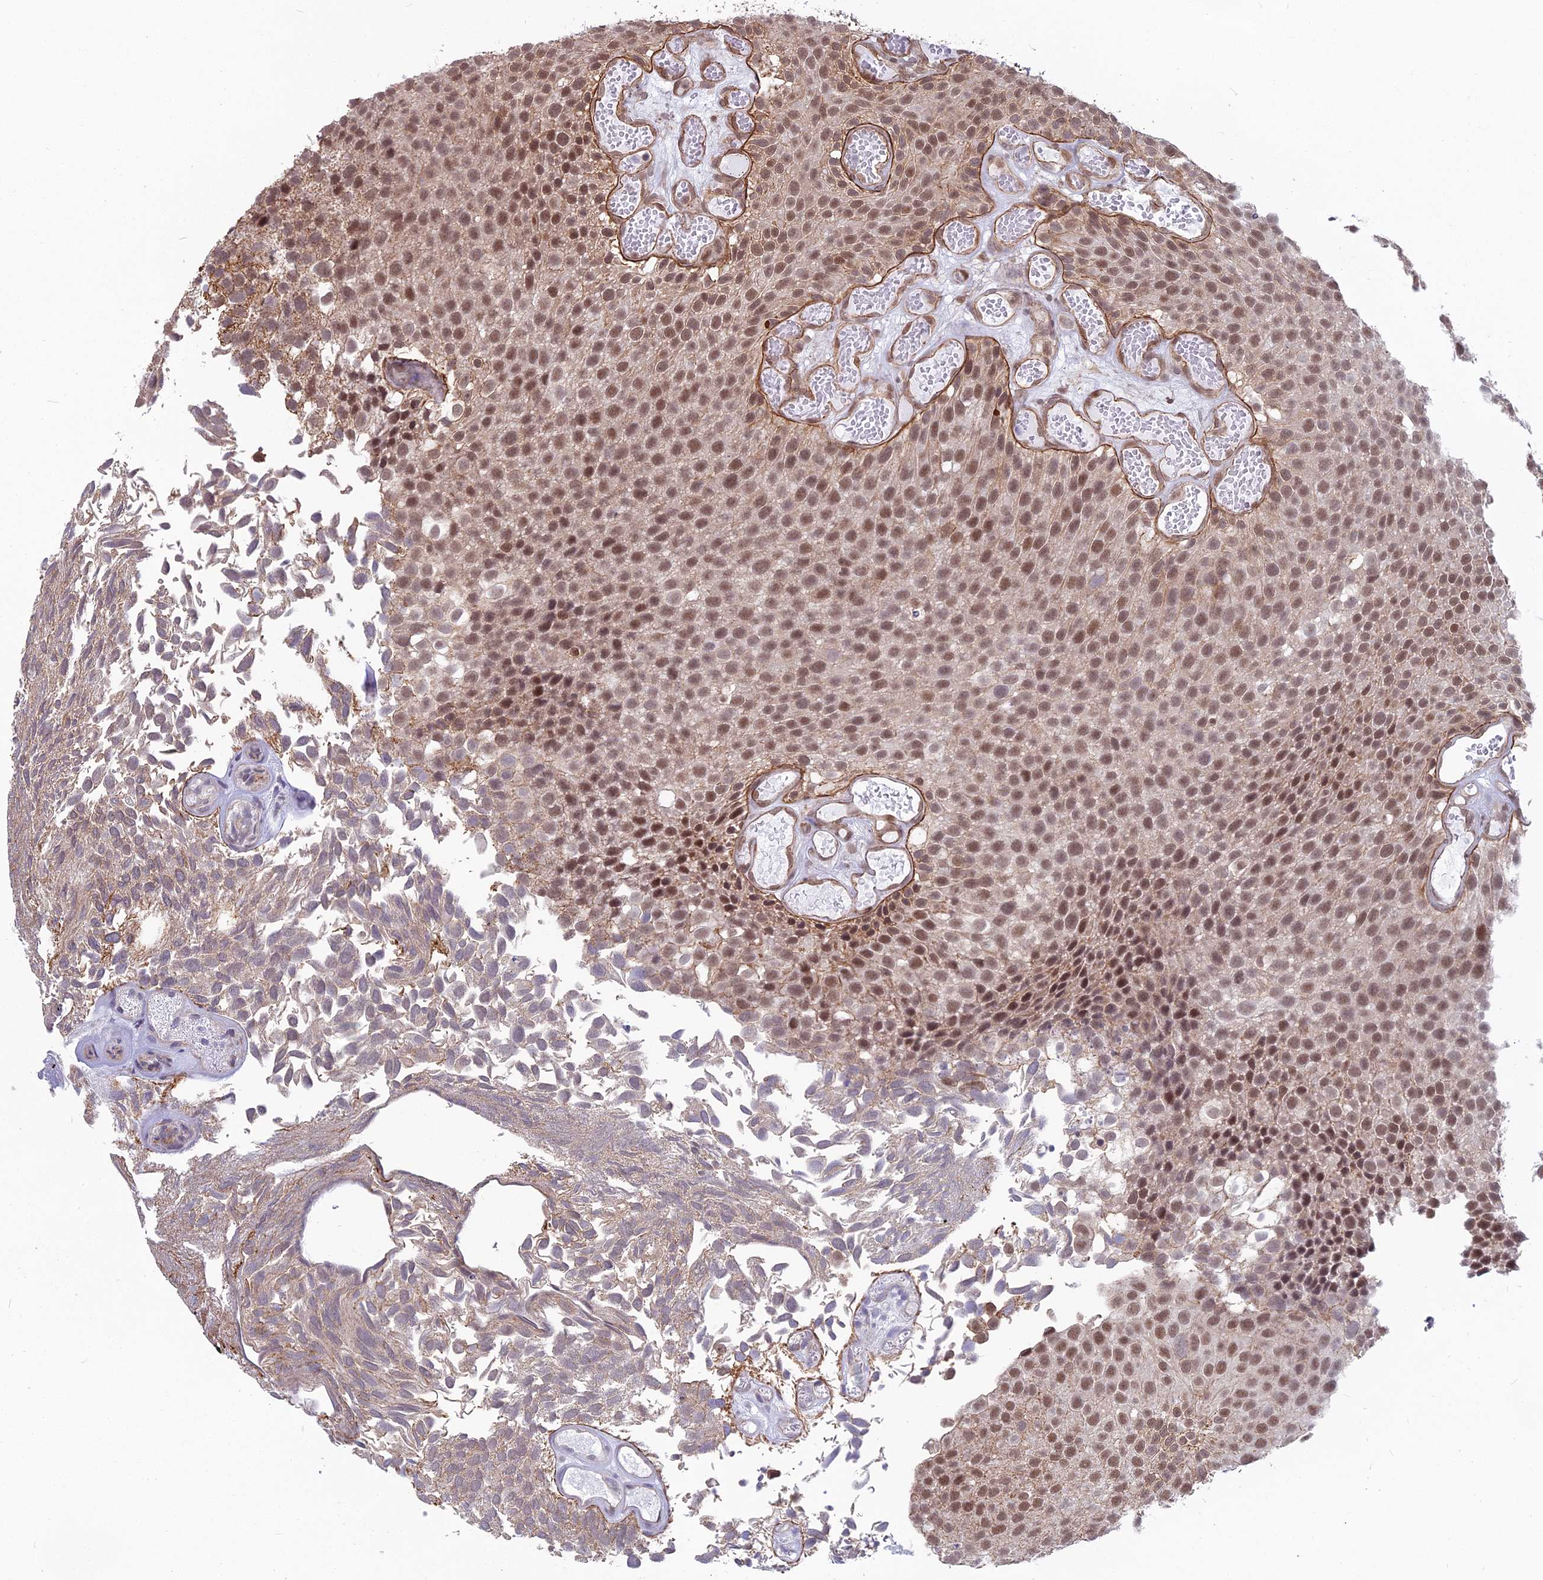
{"staining": {"intensity": "moderate", "quantity": ">75%", "location": "nuclear"}, "tissue": "urothelial cancer", "cell_type": "Tumor cells", "image_type": "cancer", "snomed": [{"axis": "morphology", "description": "Urothelial carcinoma, Low grade"}, {"axis": "topography", "description": "Urinary bladder"}], "caption": "This image shows immunohistochemistry staining of urothelial carcinoma (low-grade), with medium moderate nuclear positivity in about >75% of tumor cells.", "gene": "YJU2", "patient": {"sex": "male", "age": 89}}